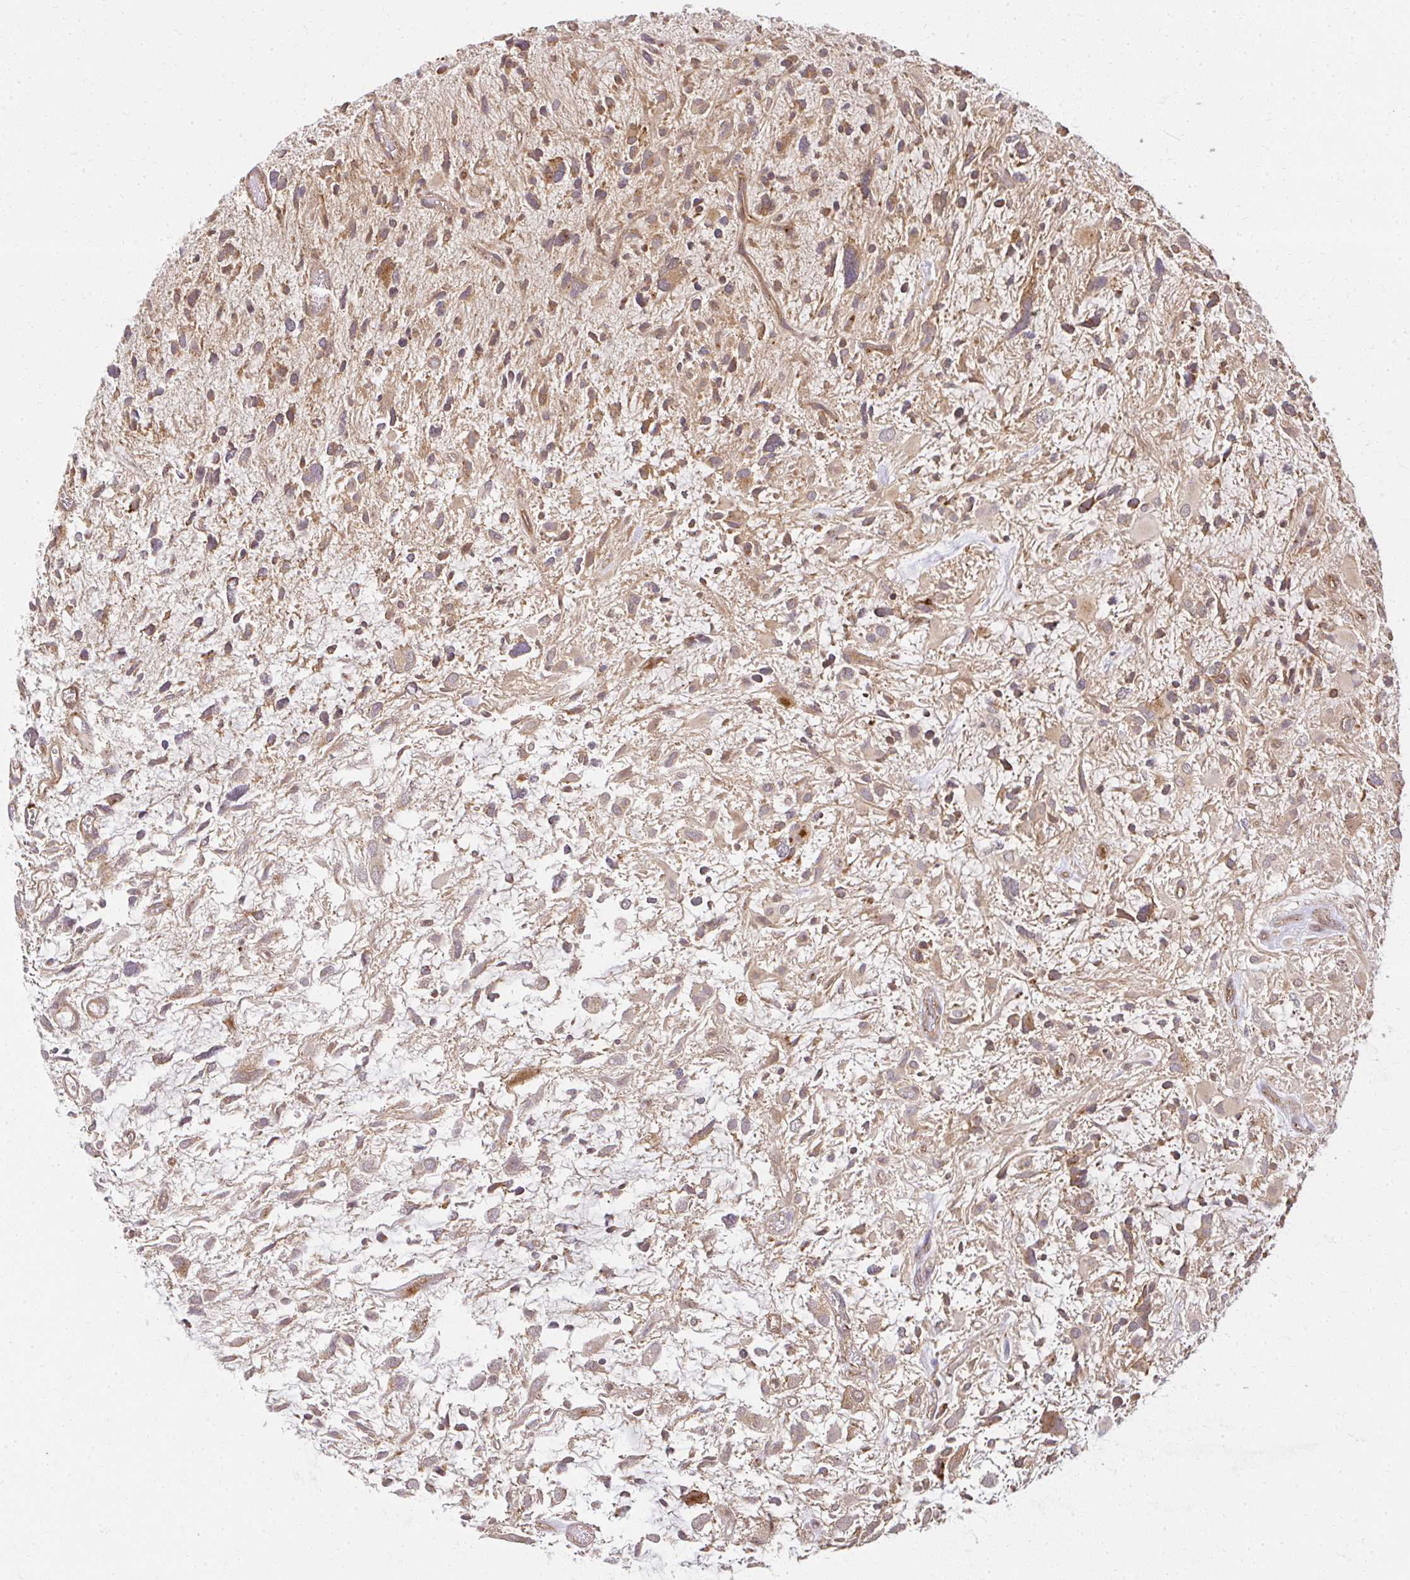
{"staining": {"intensity": "moderate", "quantity": ">75%", "location": "cytoplasmic/membranous"}, "tissue": "glioma", "cell_type": "Tumor cells", "image_type": "cancer", "snomed": [{"axis": "morphology", "description": "Glioma, malignant, High grade"}, {"axis": "topography", "description": "Brain"}], "caption": "Protein staining displays moderate cytoplasmic/membranous positivity in approximately >75% of tumor cells in glioma.", "gene": "GNS", "patient": {"sex": "female", "age": 11}}